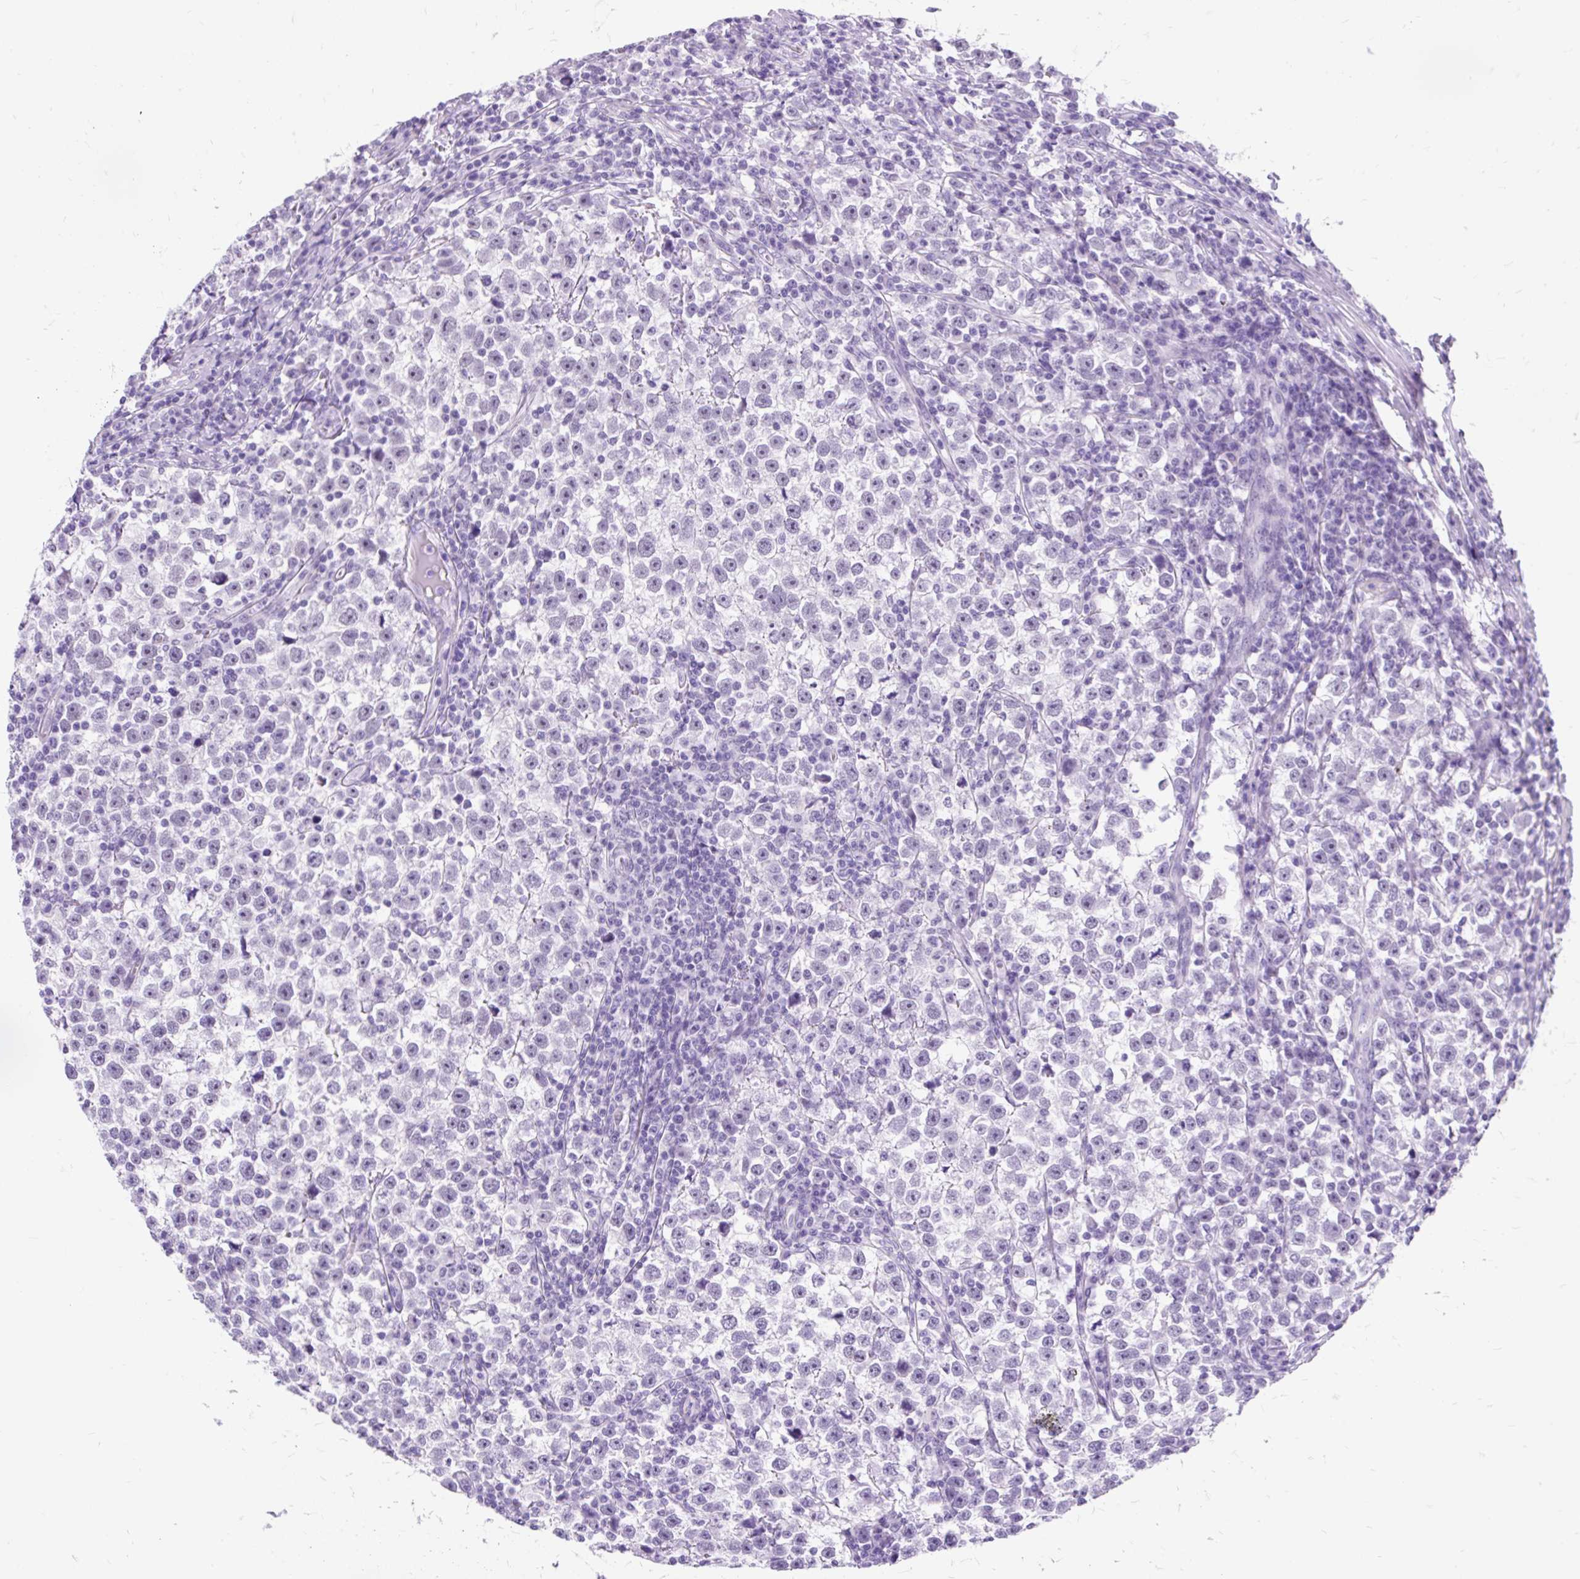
{"staining": {"intensity": "negative", "quantity": "none", "location": "none"}, "tissue": "testis cancer", "cell_type": "Tumor cells", "image_type": "cancer", "snomed": [{"axis": "morphology", "description": "Normal tissue, NOS"}, {"axis": "morphology", "description": "Seminoma, NOS"}, {"axis": "topography", "description": "Testis"}], "caption": "Testis cancer stained for a protein using immunohistochemistry (IHC) exhibits no expression tumor cells.", "gene": "SCGB1A1", "patient": {"sex": "male", "age": 43}}